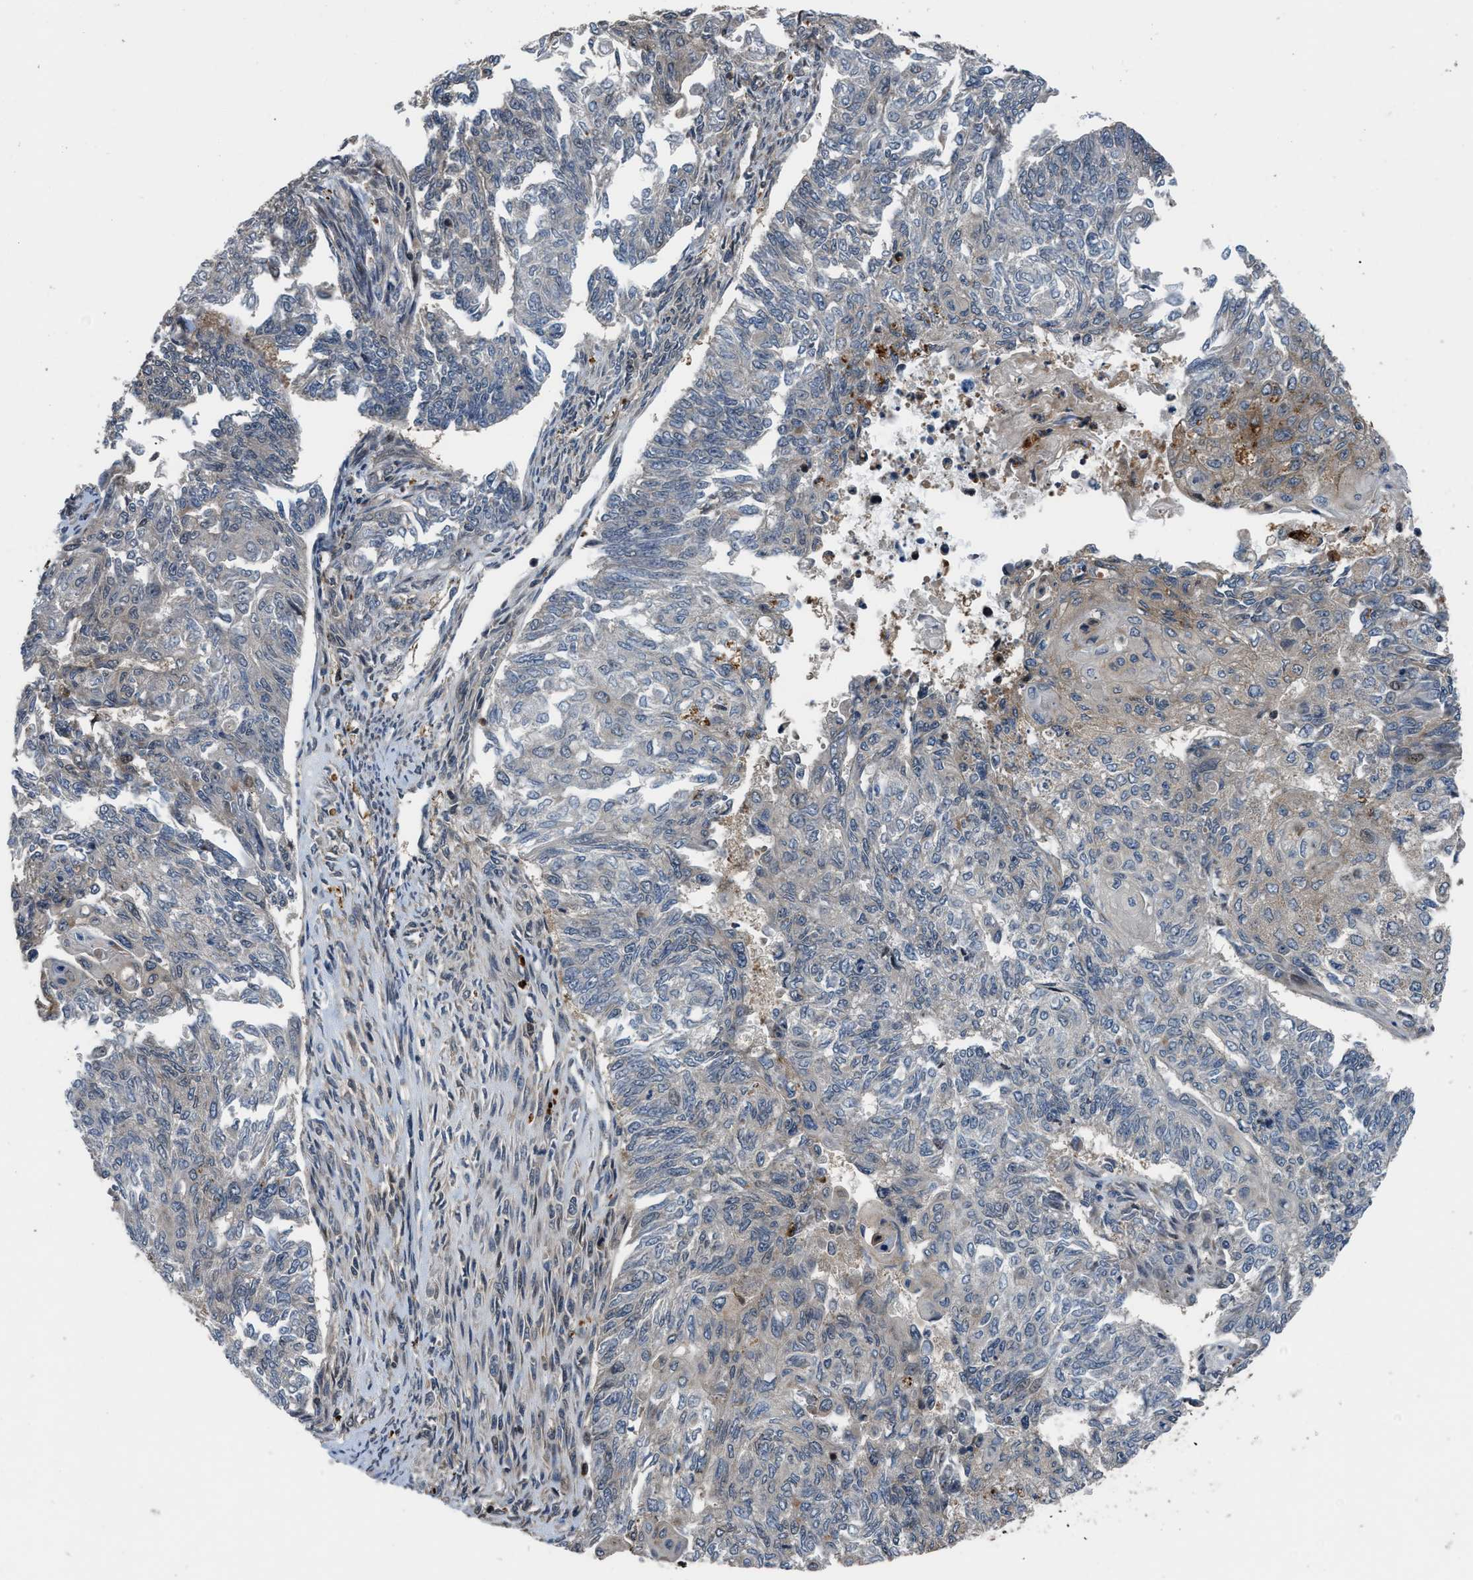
{"staining": {"intensity": "weak", "quantity": "25%-75%", "location": "cytoplasmic/membranous"}, "tissue": "endometrial cancer", "cell_type": "Tumor cells", "image_type": "cancer", "snomed": [{"axis": "morphology", "description": "Adenocarcinoma, NOS"}, {"axis": "topography", "description": "Endometrium"}], "caption": "Immunohistochemical staining of human endometrial adenocarcinoma reveals low levels of weak cytoplasmic/membranous positivity in approximately 25%-75% of tumor cells.", "gene": "CTBS", "patient": {"sex": "female", "age": 32}}